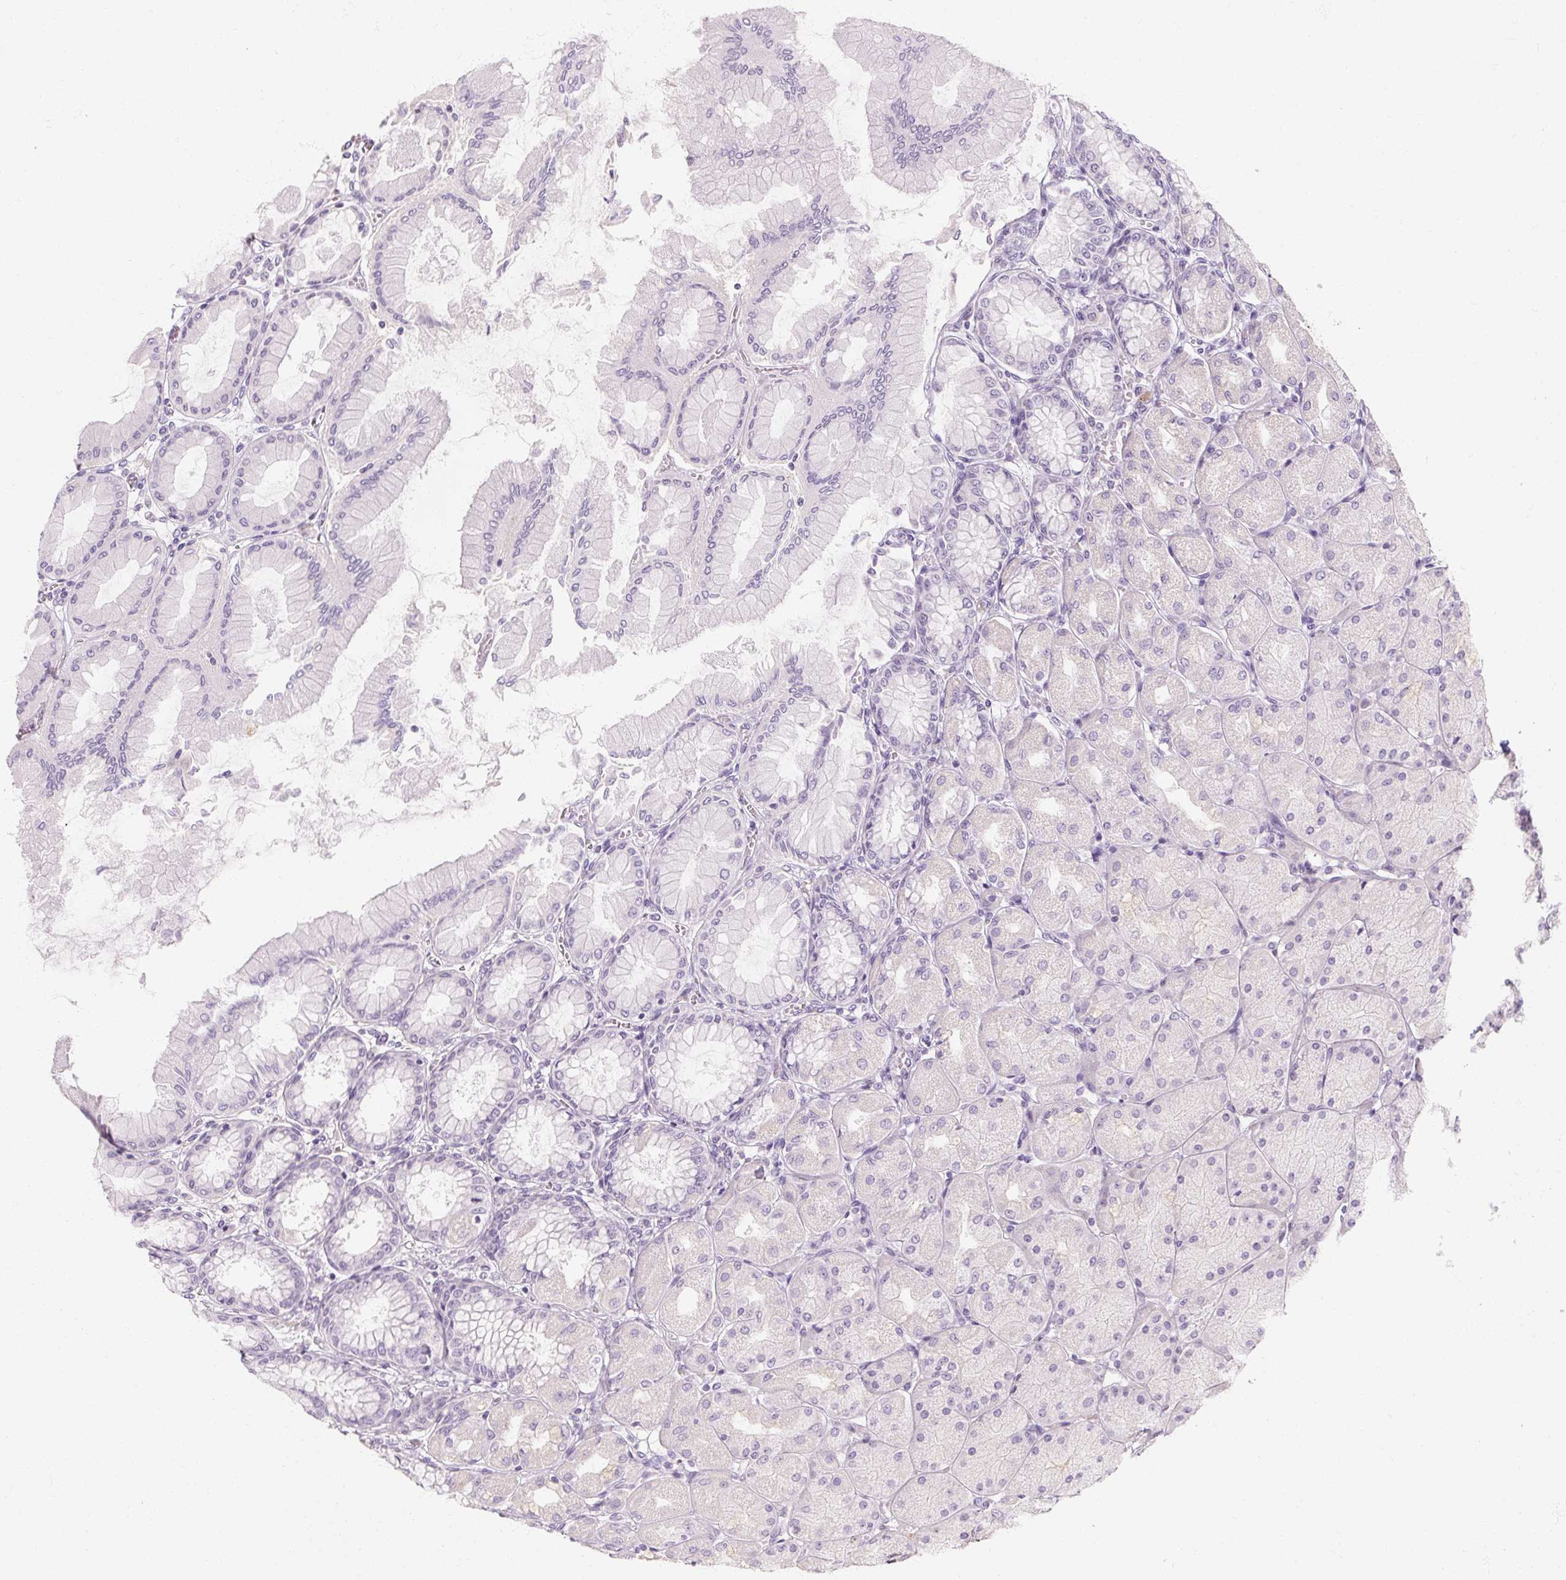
{"staining": {"intensity": "negative", "quantity": "none", "location": "none"}, "tissue": "stomach", "cell_type": "Glandular cells", "image_type": "normal", "snomed": [{"axis": "morphology", "description": "Normal tissue, NOS"}, {"axis": "topography", "description": "Stomach, upper"}], "caption": "DAB (3,3'-diaminobenzidine) immunohistochemical staining of normal human stomach reveals no significant positivity in glandular cells.", "gene": "NFE2L3", "patient": {"sex": "female", "age": 56}}